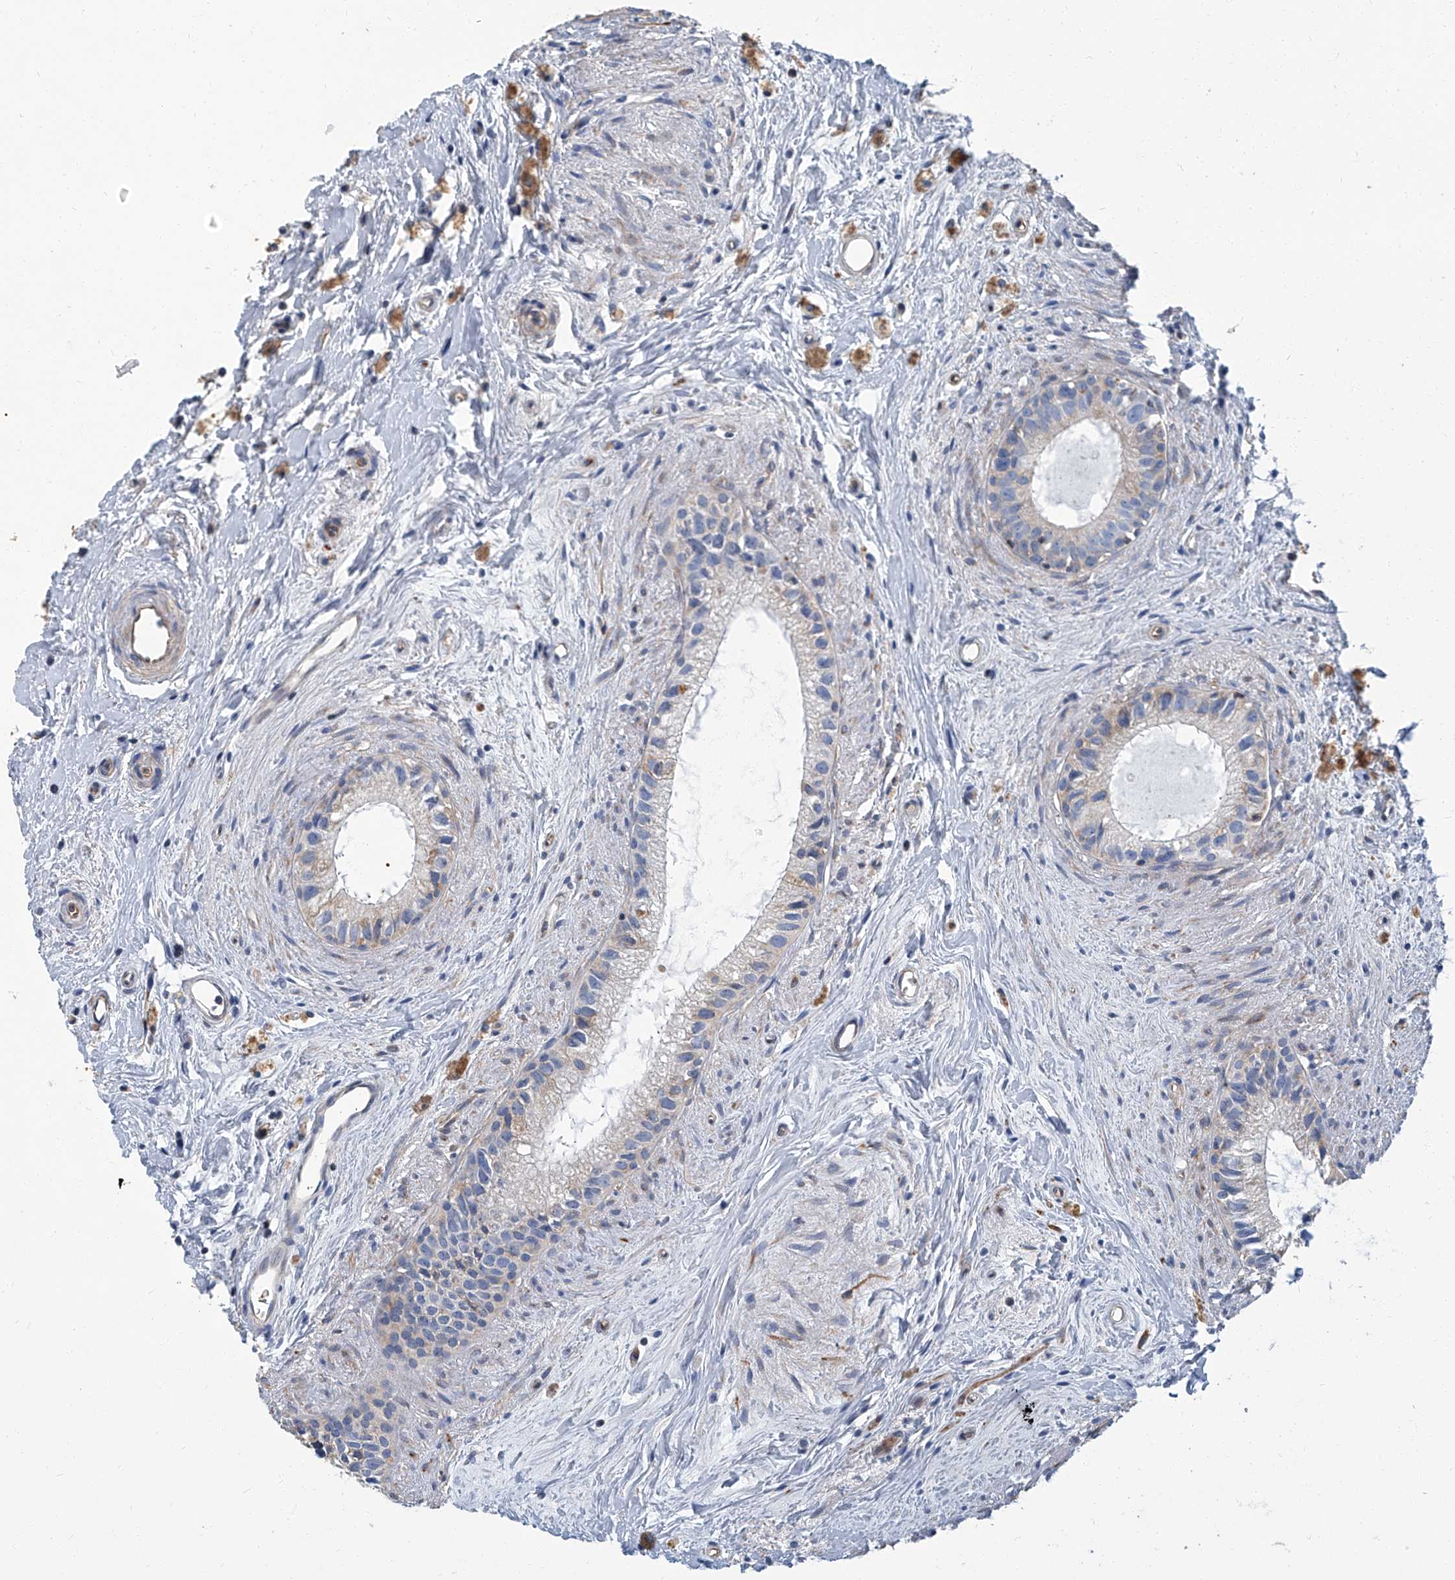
{"staining": {"intensity": "weak", "quantity": "<25%", "location": "cytoplasmic/membranous"}, "tissue": "epididymis", "cell_type": "Glandular cells", "image_type": "normal", "snomed": [{"axis": "morphology", "description": "Normal tissue, NOS"}, {"axis": "topography", "description": "Epididymis"}], "caption": "DAB (3,3'-diaminobenzidine) immunohistochemical staining of normal human epididymis exhibits no significant expression in glandular cells. (Immunohistochemistry, brightfield microscopy, high magnification).", "gene": "PSMB10", "patient": {"sex": "male", "age": 80}}